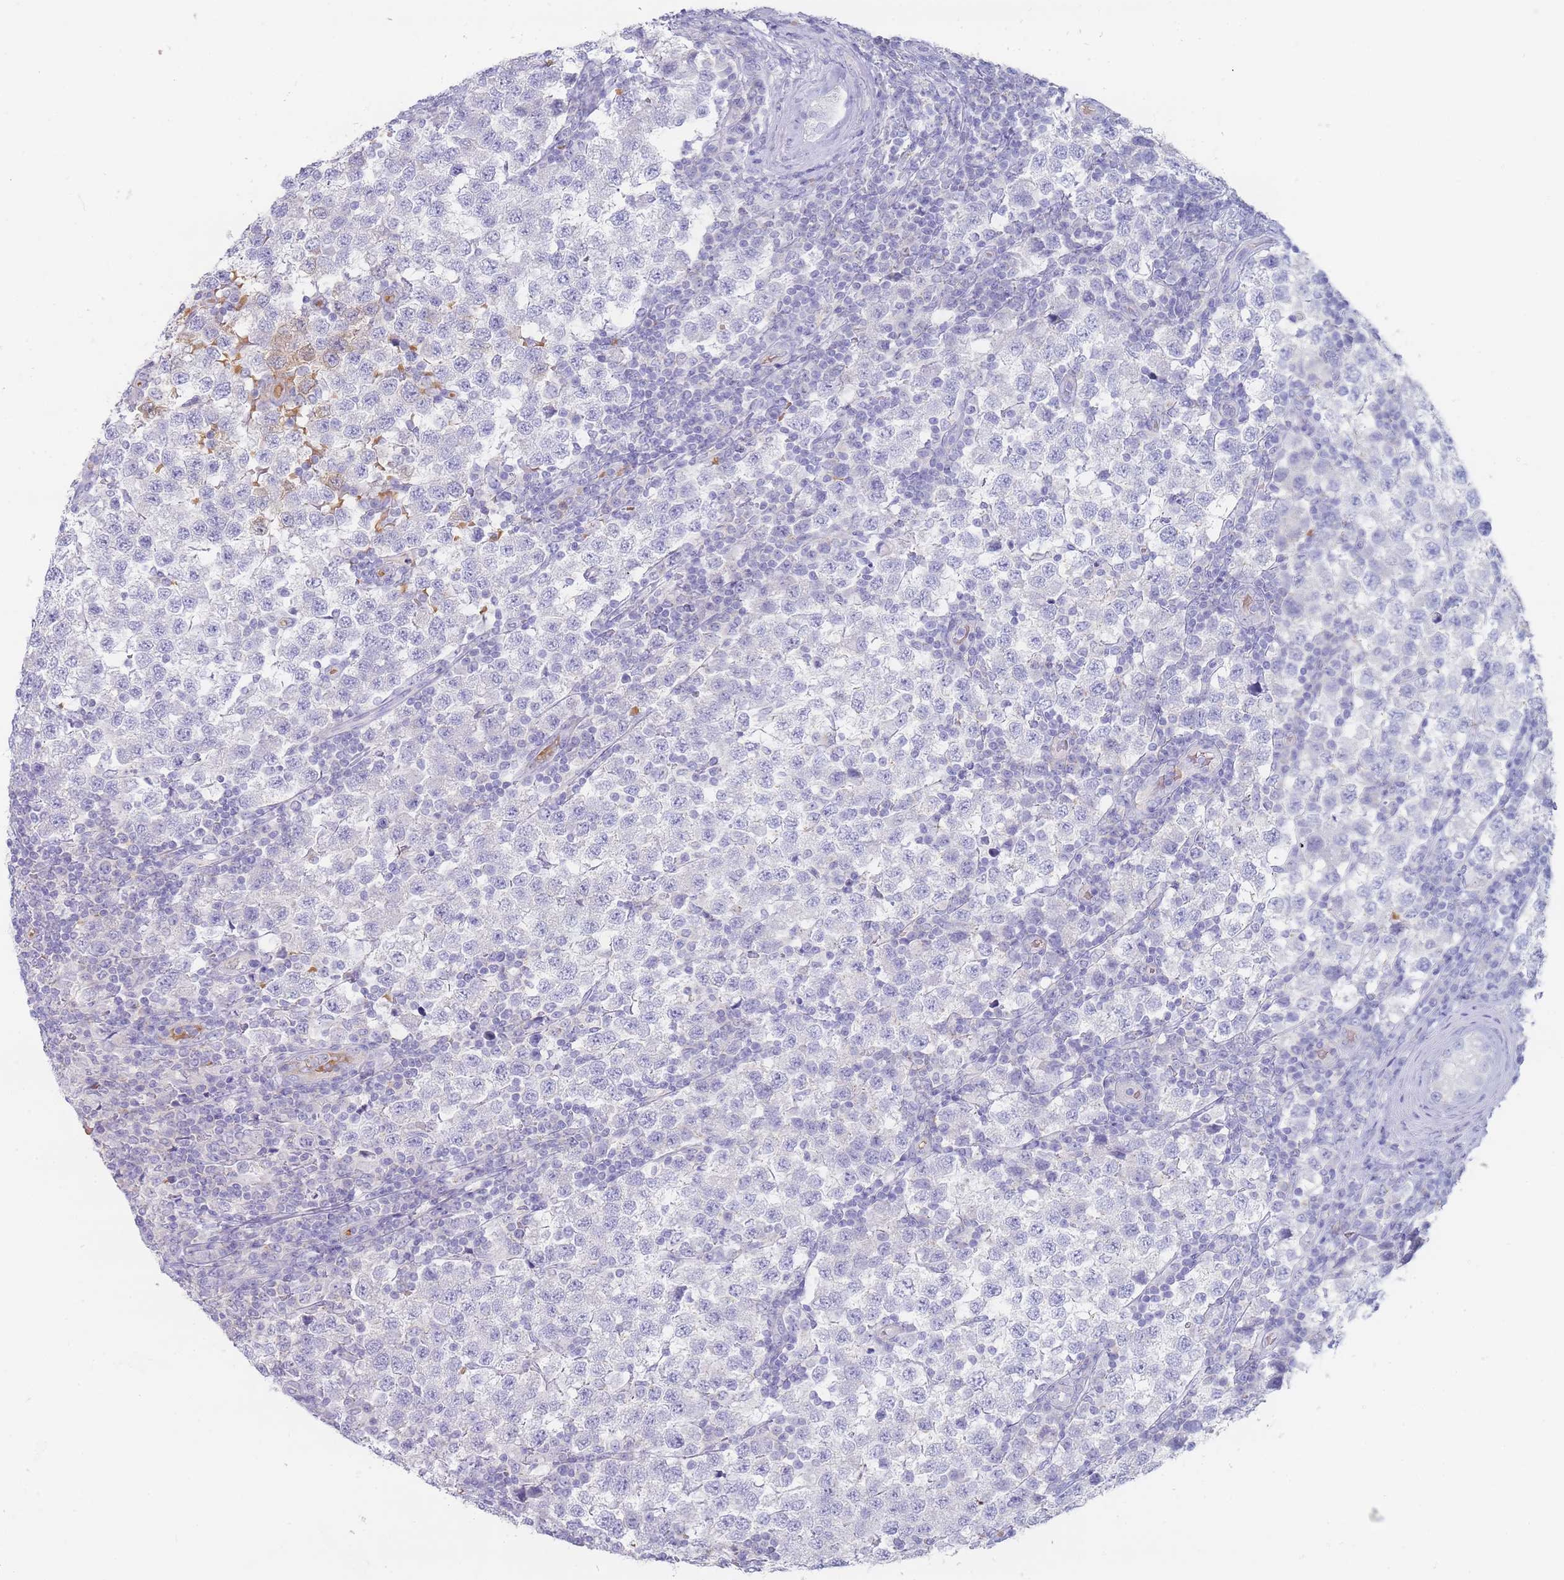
{"staining": {"intensity": "negative", "quantity": "none", "location": "none"}, "tissue": "testis cancer", "cell_type": "Tumor cells", "image_type": "cancer", "snomed": [{"axis": "morphology", "description": "Seminoma, NOS"}, {"axis": "topography", "description": "Testis"}], "caption": "There is no significant staining in tumor cells of testis cancer.", "gene": "HBG2", "patient": {"sex": "male", "age": 34}}